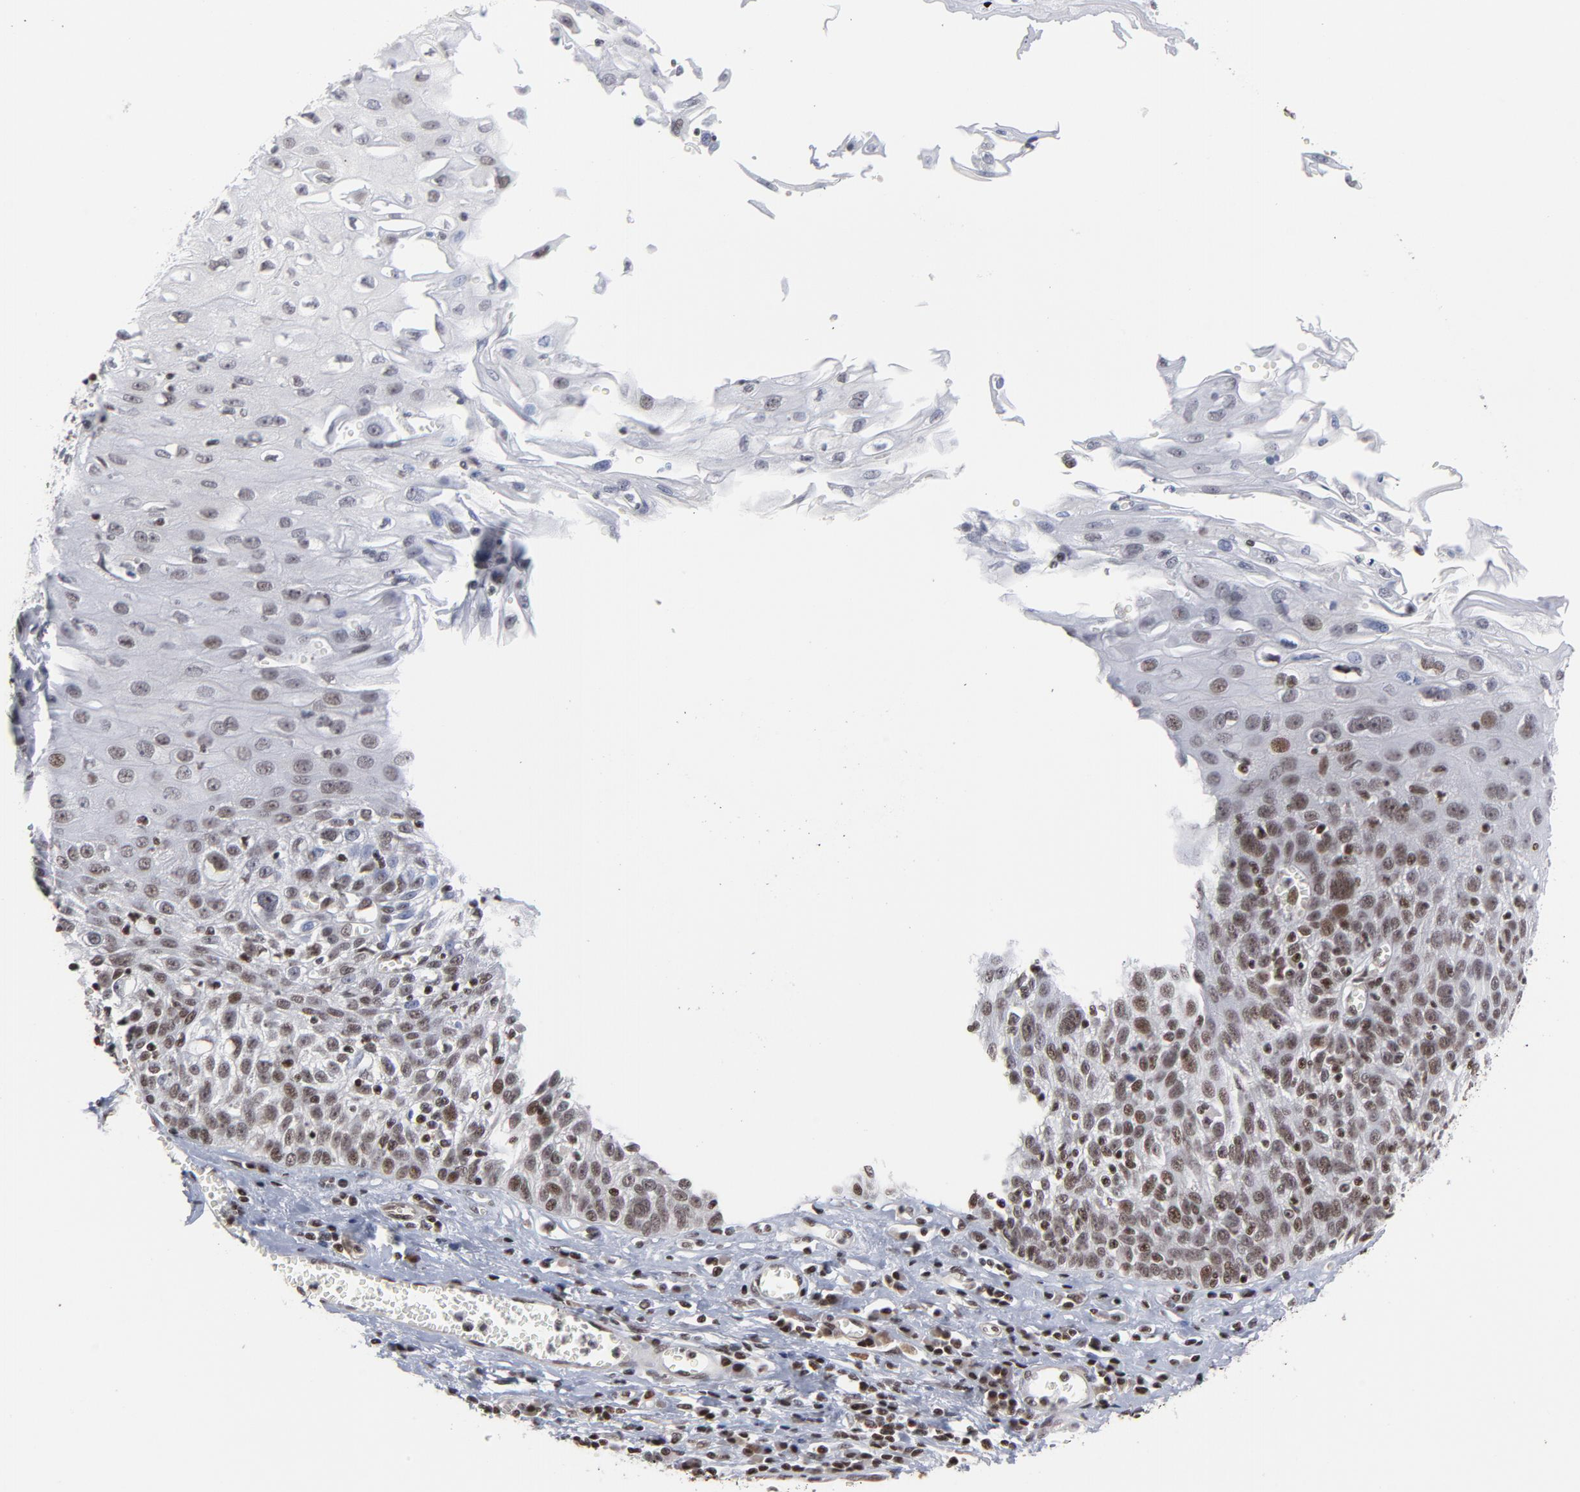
{"staining": {"intensity": "strong", "quantity": ">75%", "location": "nuclear"}, "tissue": "esophagus", "cell_type": "Squamous epithelial cells", "image_type": "normal", "snomed": [{"axis": "morphology", "description": "Normal tissue, NOS"}, {"axis": "morphology", "description": "Squamous cell carcinoma, NOS"}, {"axis": "topography", "description": "Esophagus"}], "caption": "A histopathology image showing strong nuclear expression in approximately >75% of squamous epithelial cells in normal esophagus, as visualized by brown immunohistochemical staining.", "gene": "CTCF", "patient": {"sex": "male", "age": 65}}